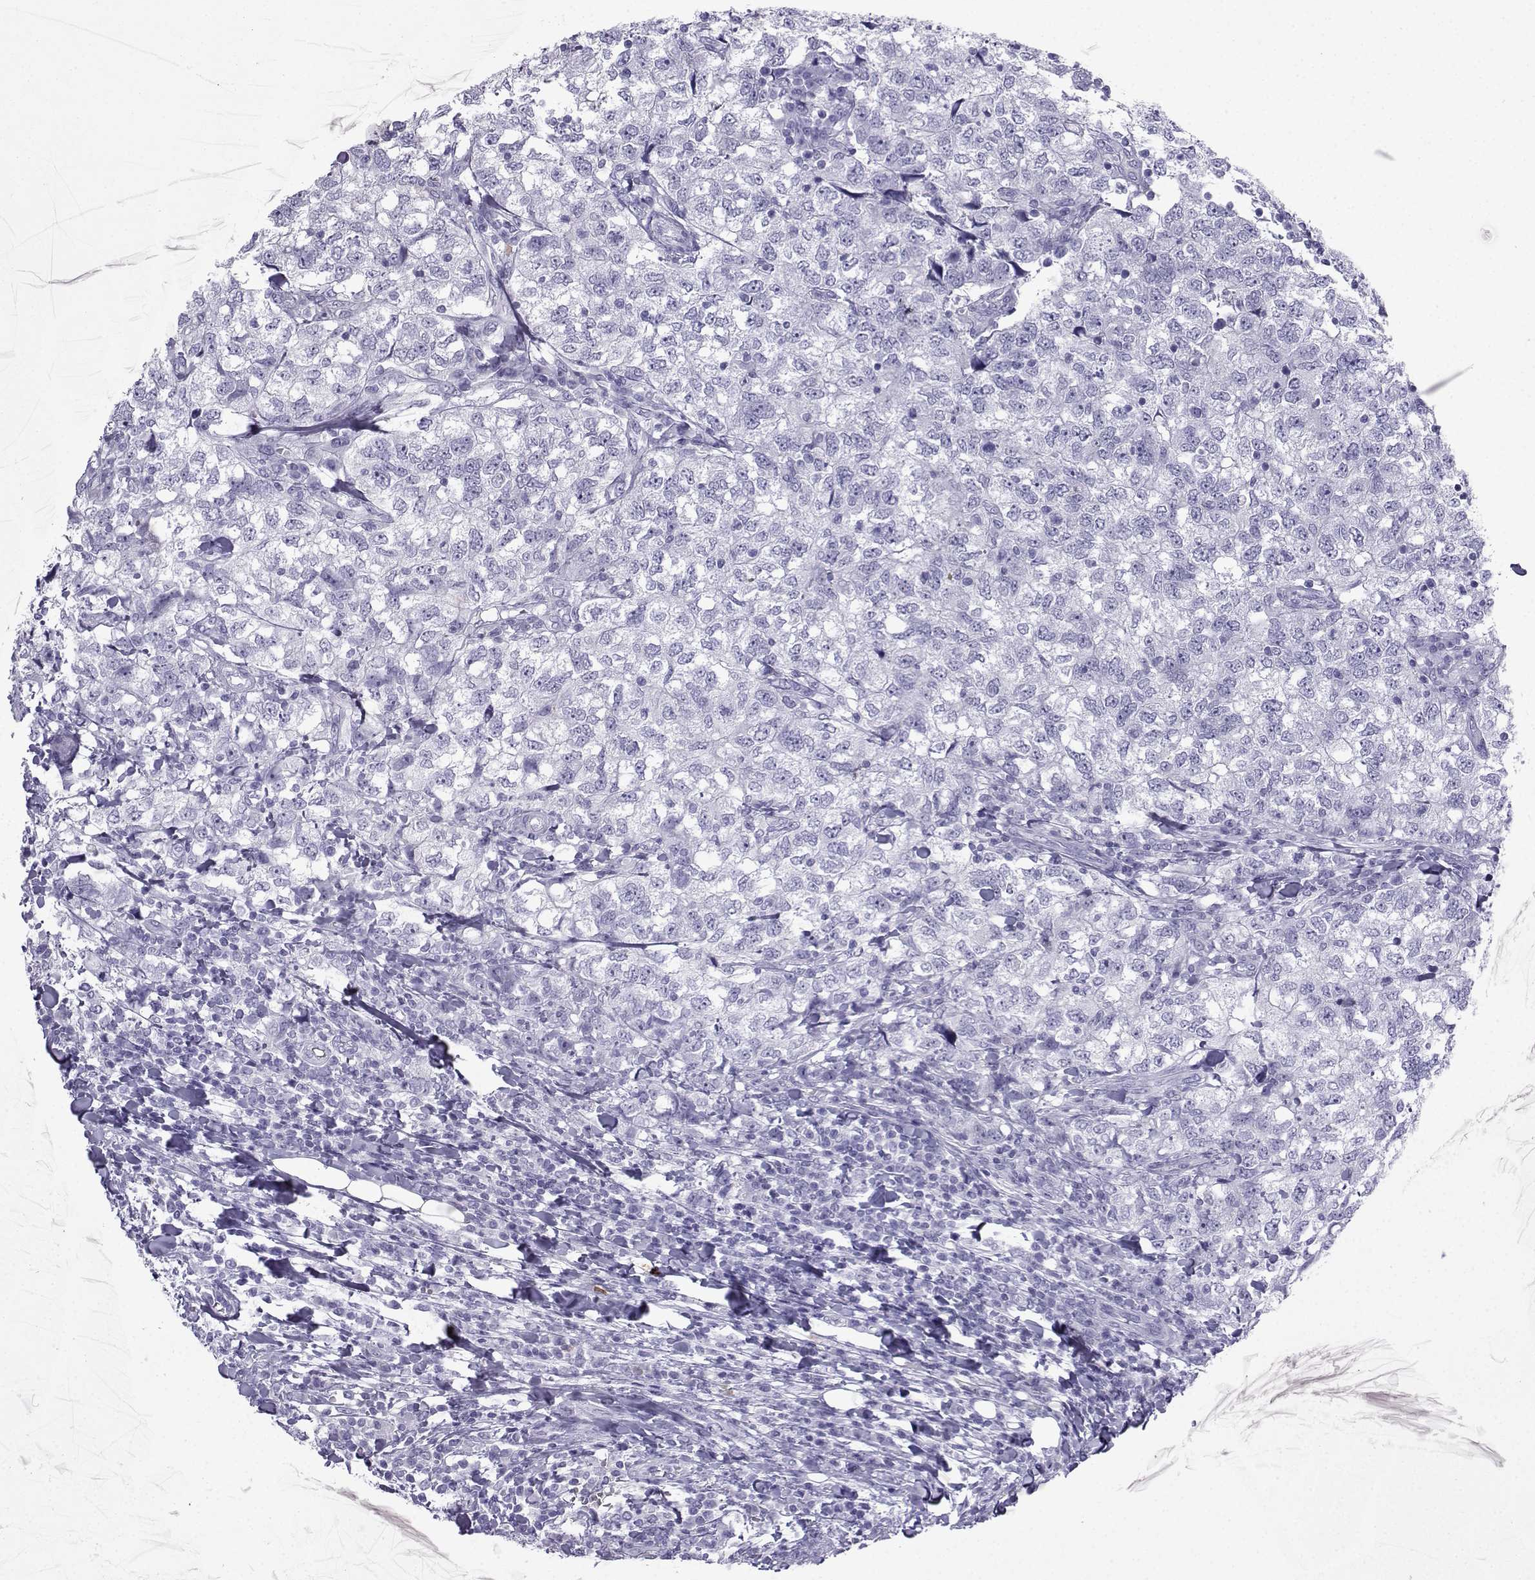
{"staining": {"intensity": "negative", "quantity": "none", "location": "none"}, "tissue": "breast cancer", "cell_type": "Tumor cells", "image_type": "cancer", "snomed": [{"axis": "morphology", "description": "Duct carcinoma"}, {"axis": "topography", "description": "Breast"}], "caption": "Immunohistochemical staining of intraductal carcinoma (breast) displays no significant positivity in tumor cells.", "gene": "SLC18A2", "patient": {"sex": "female", "age": 30}}